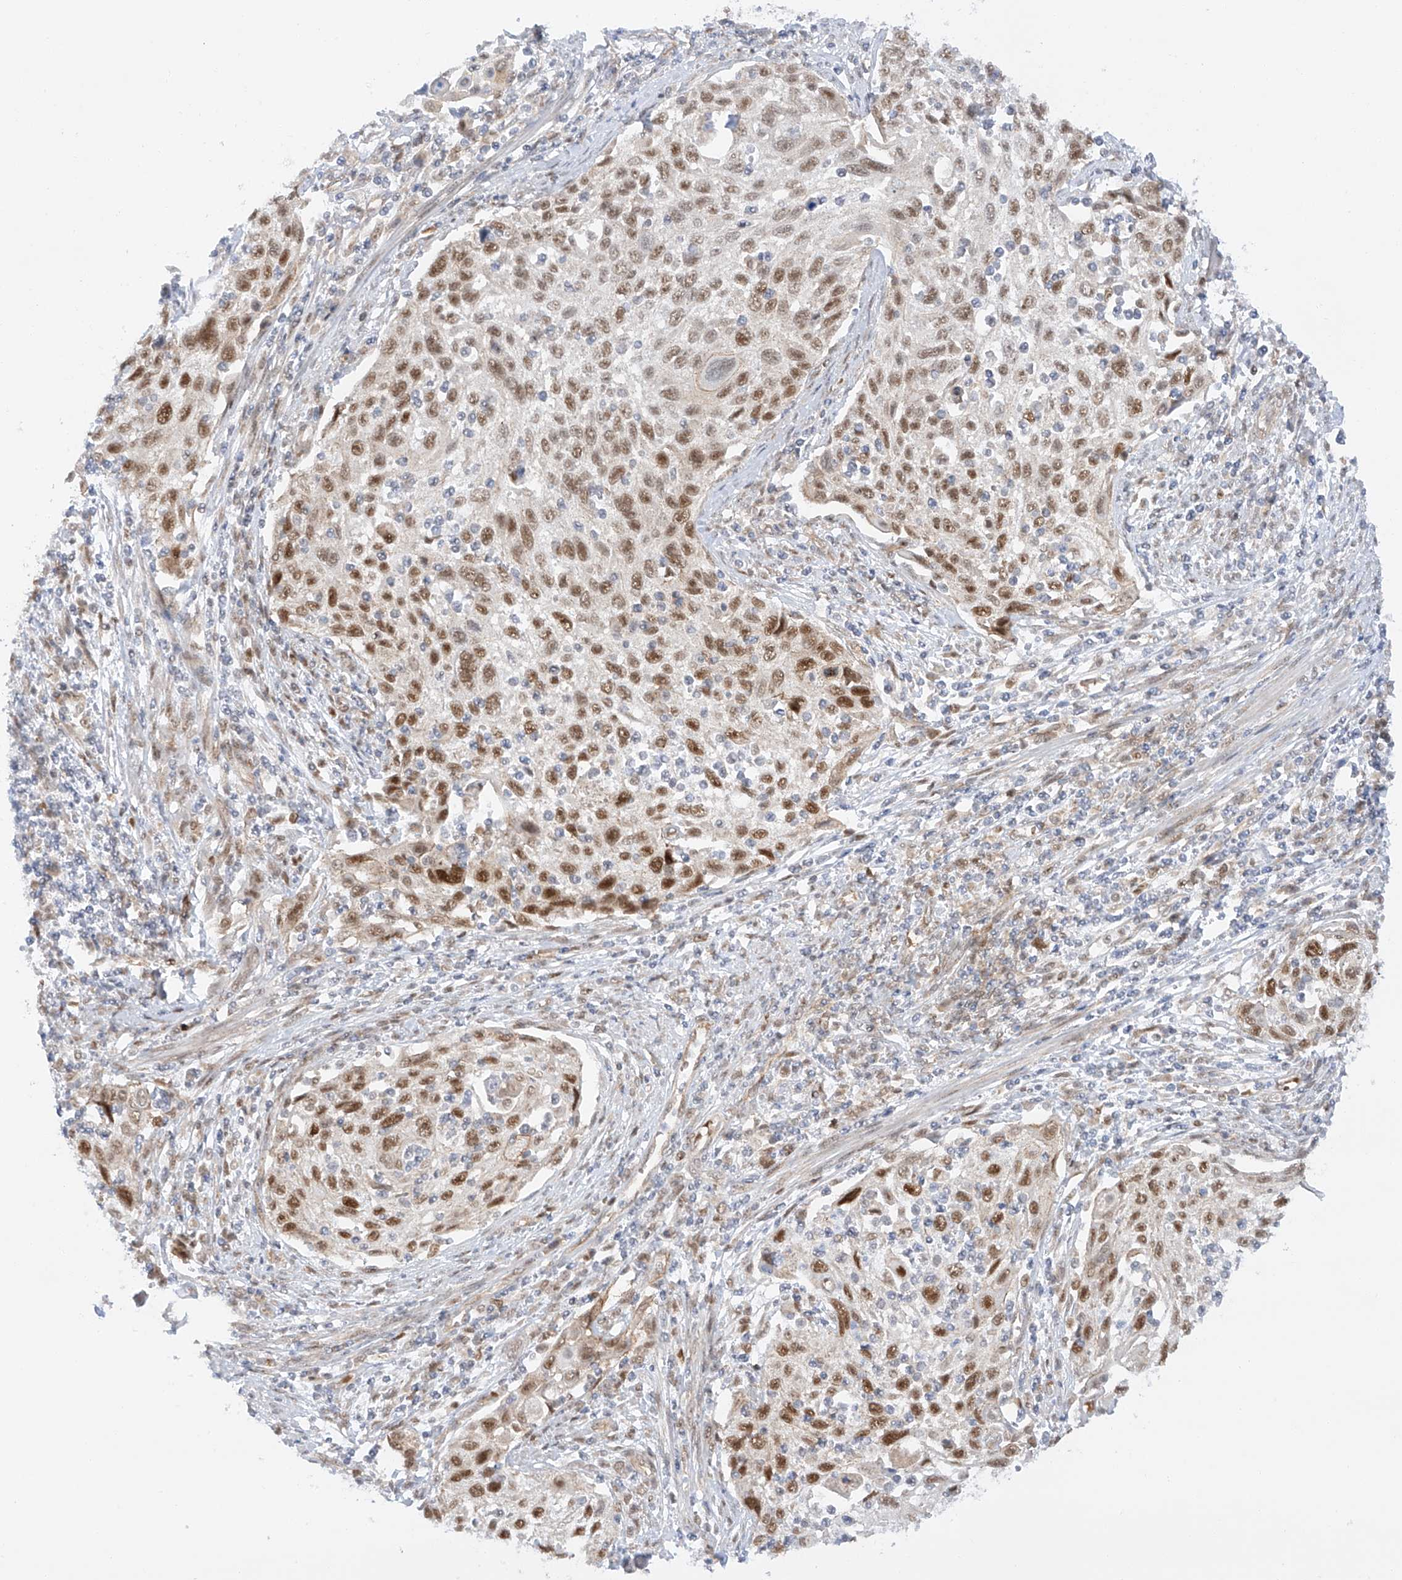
{"staining": {"intensity": "moderate", "quantity": ">75%", "location": "nuclear"}, "tissue": "cervical cancer", "cell_type": "Tumor cells", "image_type": "cancer", "snomed": [{"axis": "morphology", "description": "Squamous cell carcinoma, NOS"}, {"axis": "topography", "description": "Cervix"}], "caption": "Immunohistochemical staining of cervical squamous cell carcinoma exhibits moderate nuclear protein staining in about >75% of tumor cells.", "gene": "POGK", "patient": {"sex": "female", "age": 70}}